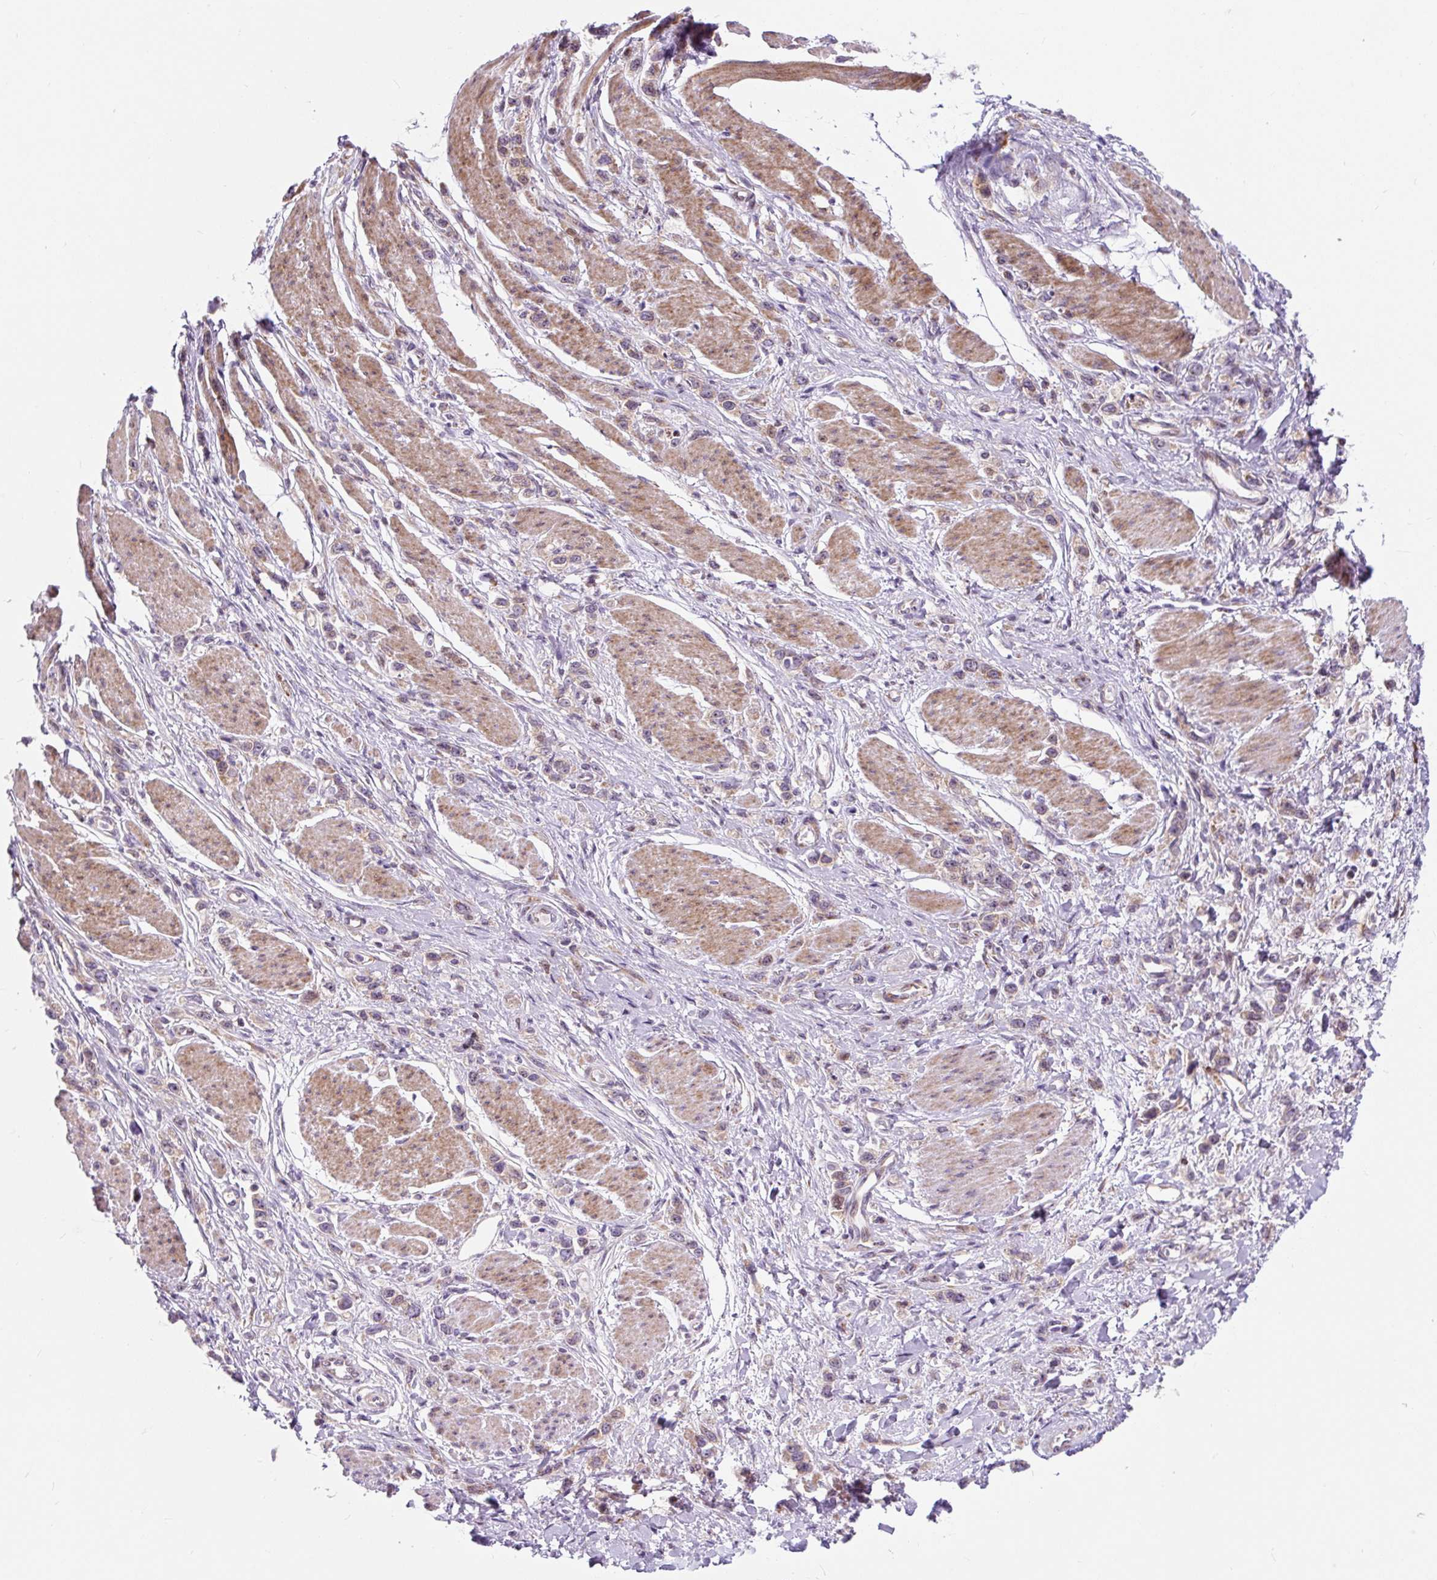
{"staining": {"intensity": "weak", "quantity": "<25%", "location": "cytoplasmic/membranous"}, "tissue": "stomach cancer", "cell_type": "Tumor cells", "image_type": "cancer", "snomed": [{"axis": "morphology", "description": "Adenocarcinoma, NOS"}, {"axis": "topography", "description": "Stomach"}], "caption": "Immunohistochemical staining of stomach cancer (adenocarcinoma) reveals no significant positivity in tumor cells.", "gene": "CISD3", "patient": {"sex": "female", "age": 65}}